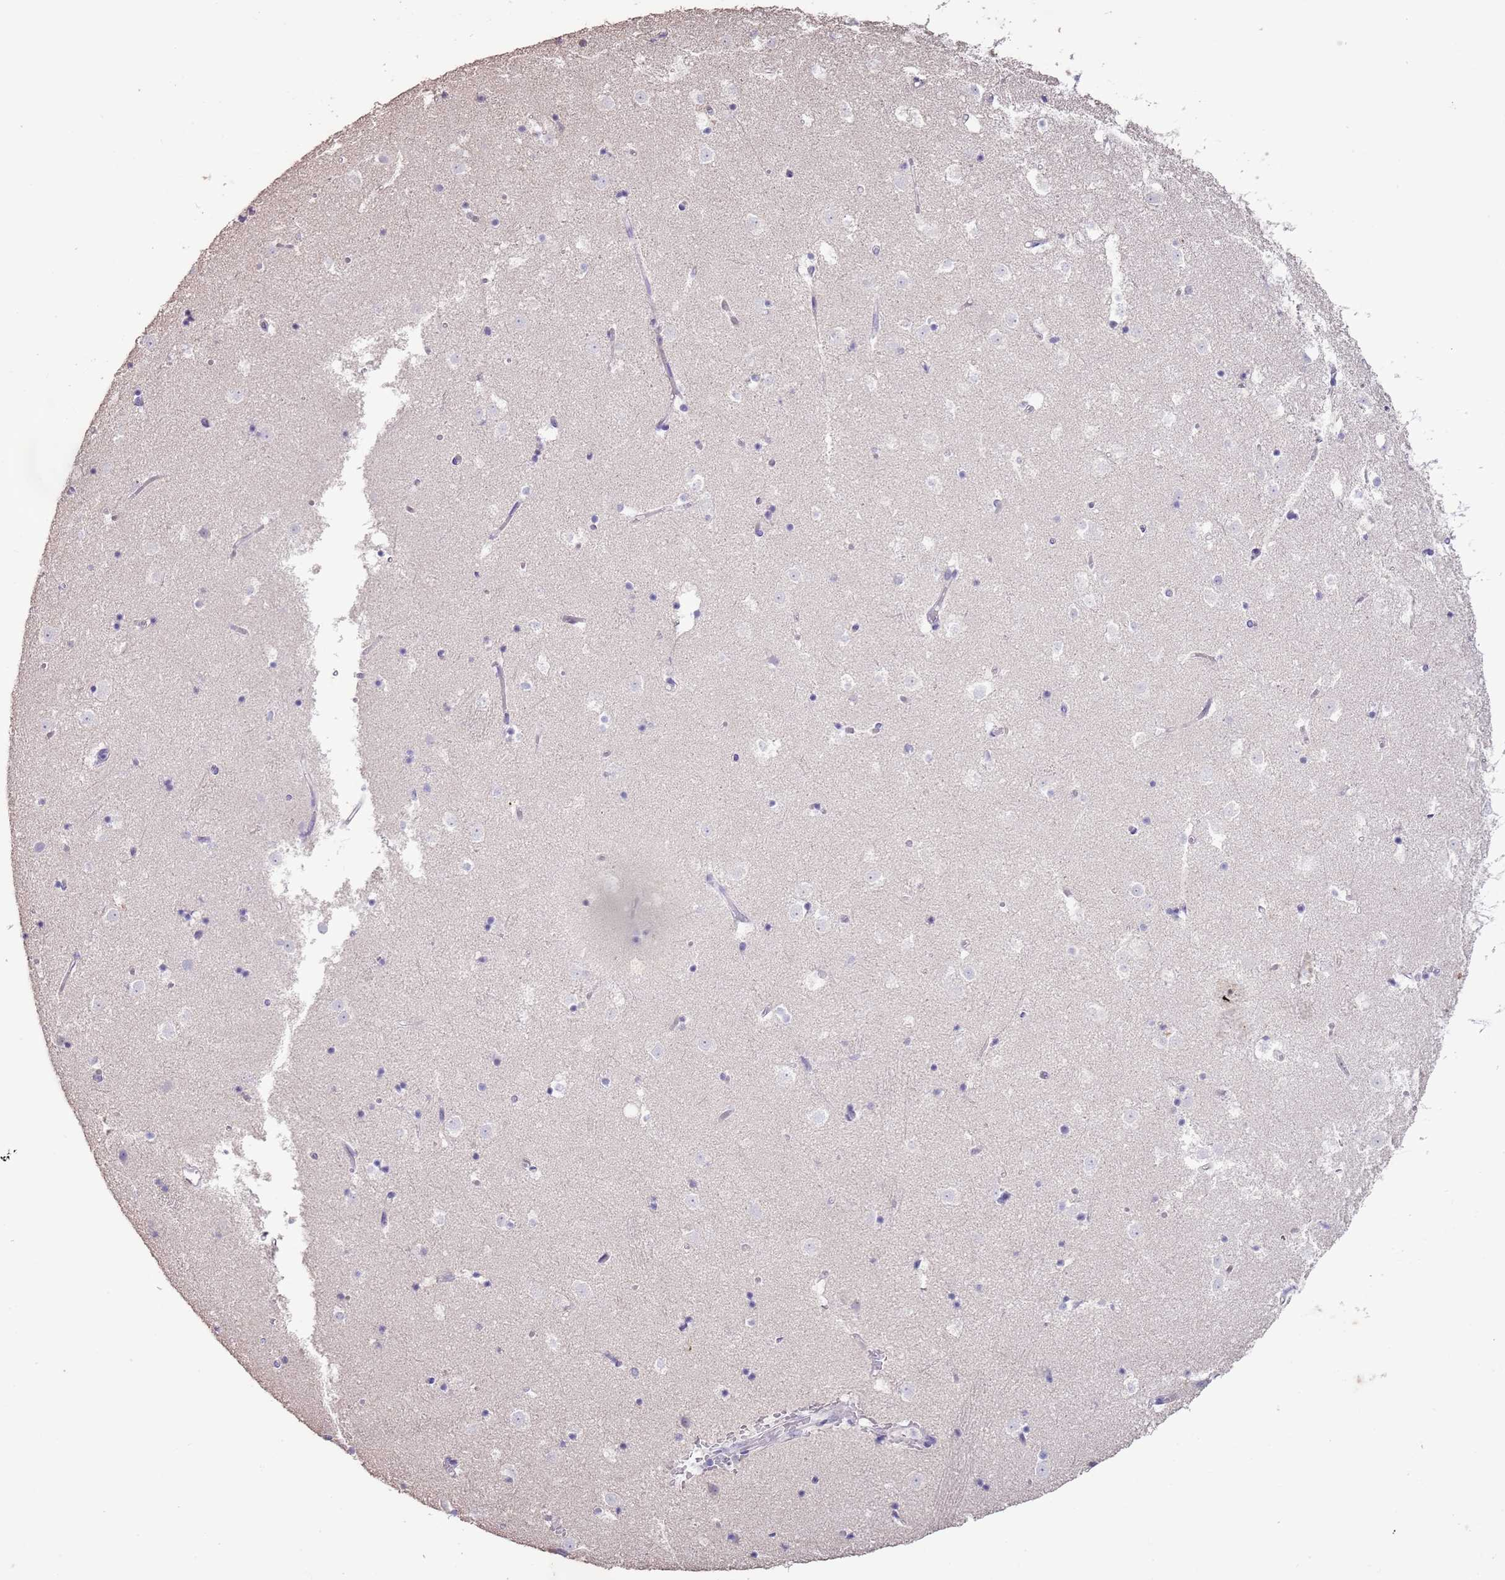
{"staining": {"intensity": "negative", "quantity": "none", "location": "none"}, "tissue": "caudate", "cell_type": "Glial cells", "image_type": "normal", "snomed": [{"axis": "morphology", "description": "Normal tissue, NOS"}, {"axis": "topography", "description": "Lateral ventricle wall"}], "caption": "IHC histopathology image of benign human caudate stained for a protein (brown), which displays no staining in glial cells. (DAB (3,3'-diaminobenzidine) IHC, high magnification).", "gene": "BLOC1S2", "patient": {"sex": "female", "age": 52}}